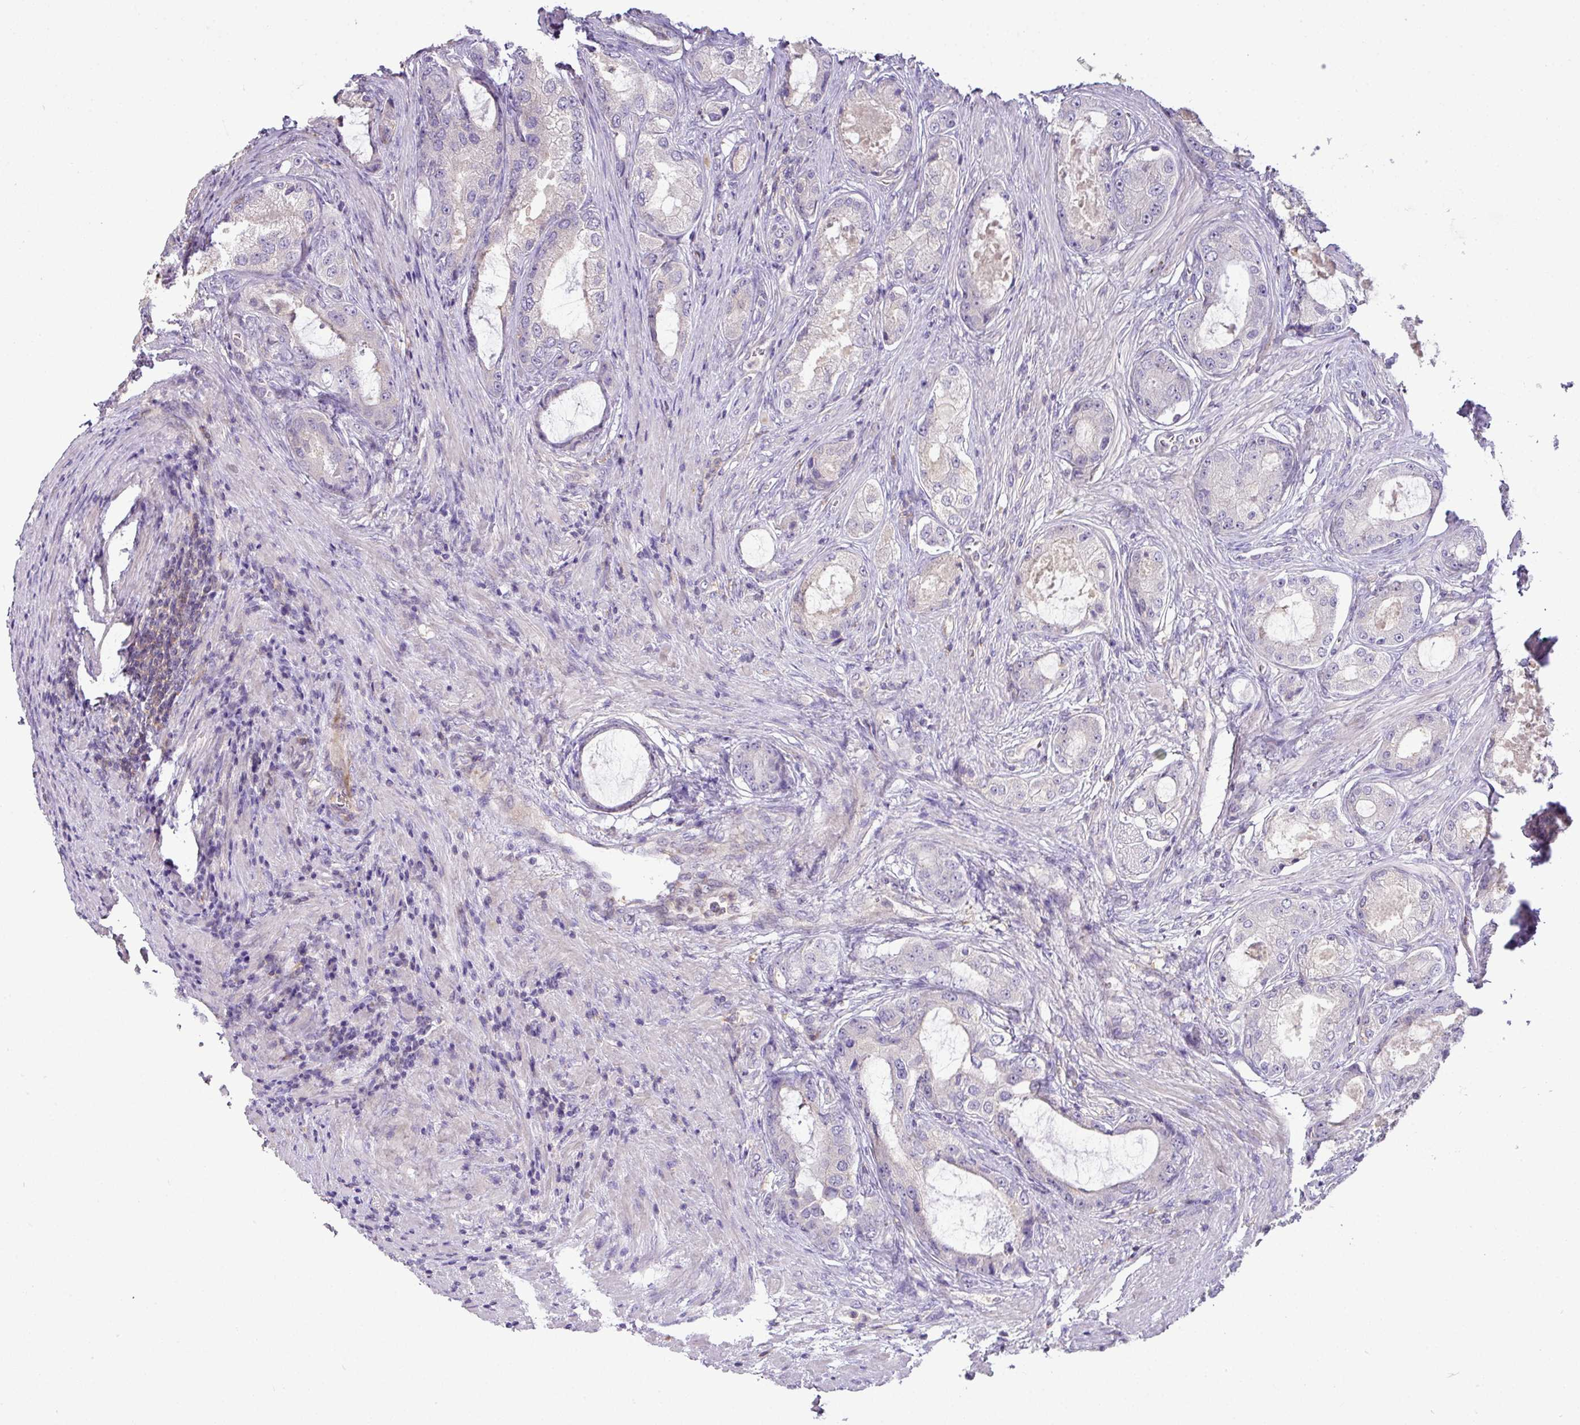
{"staining": {"intensity": "weak", "quantity": "<25%", "location": "cytoplasmic/membranous"}, "tissue": "prostate cancer", "cell_type": "Tumor cells", "image_type": "cancer", "snomed": [{"axis": "morphology", "description": "Adenocarcinoma, Low grade"}, {"axis": "topography", "description": "Prostate"}], "caption": "Tumor cells show no significant protein expression in prostate adenocarcinoma (low-grade). The staining is performed using DAB brown chromogen with nuclei counter-stained in using hematoxylin.", "gene": "HOXC13", "patient": {"sex": "male", "age": 68}}